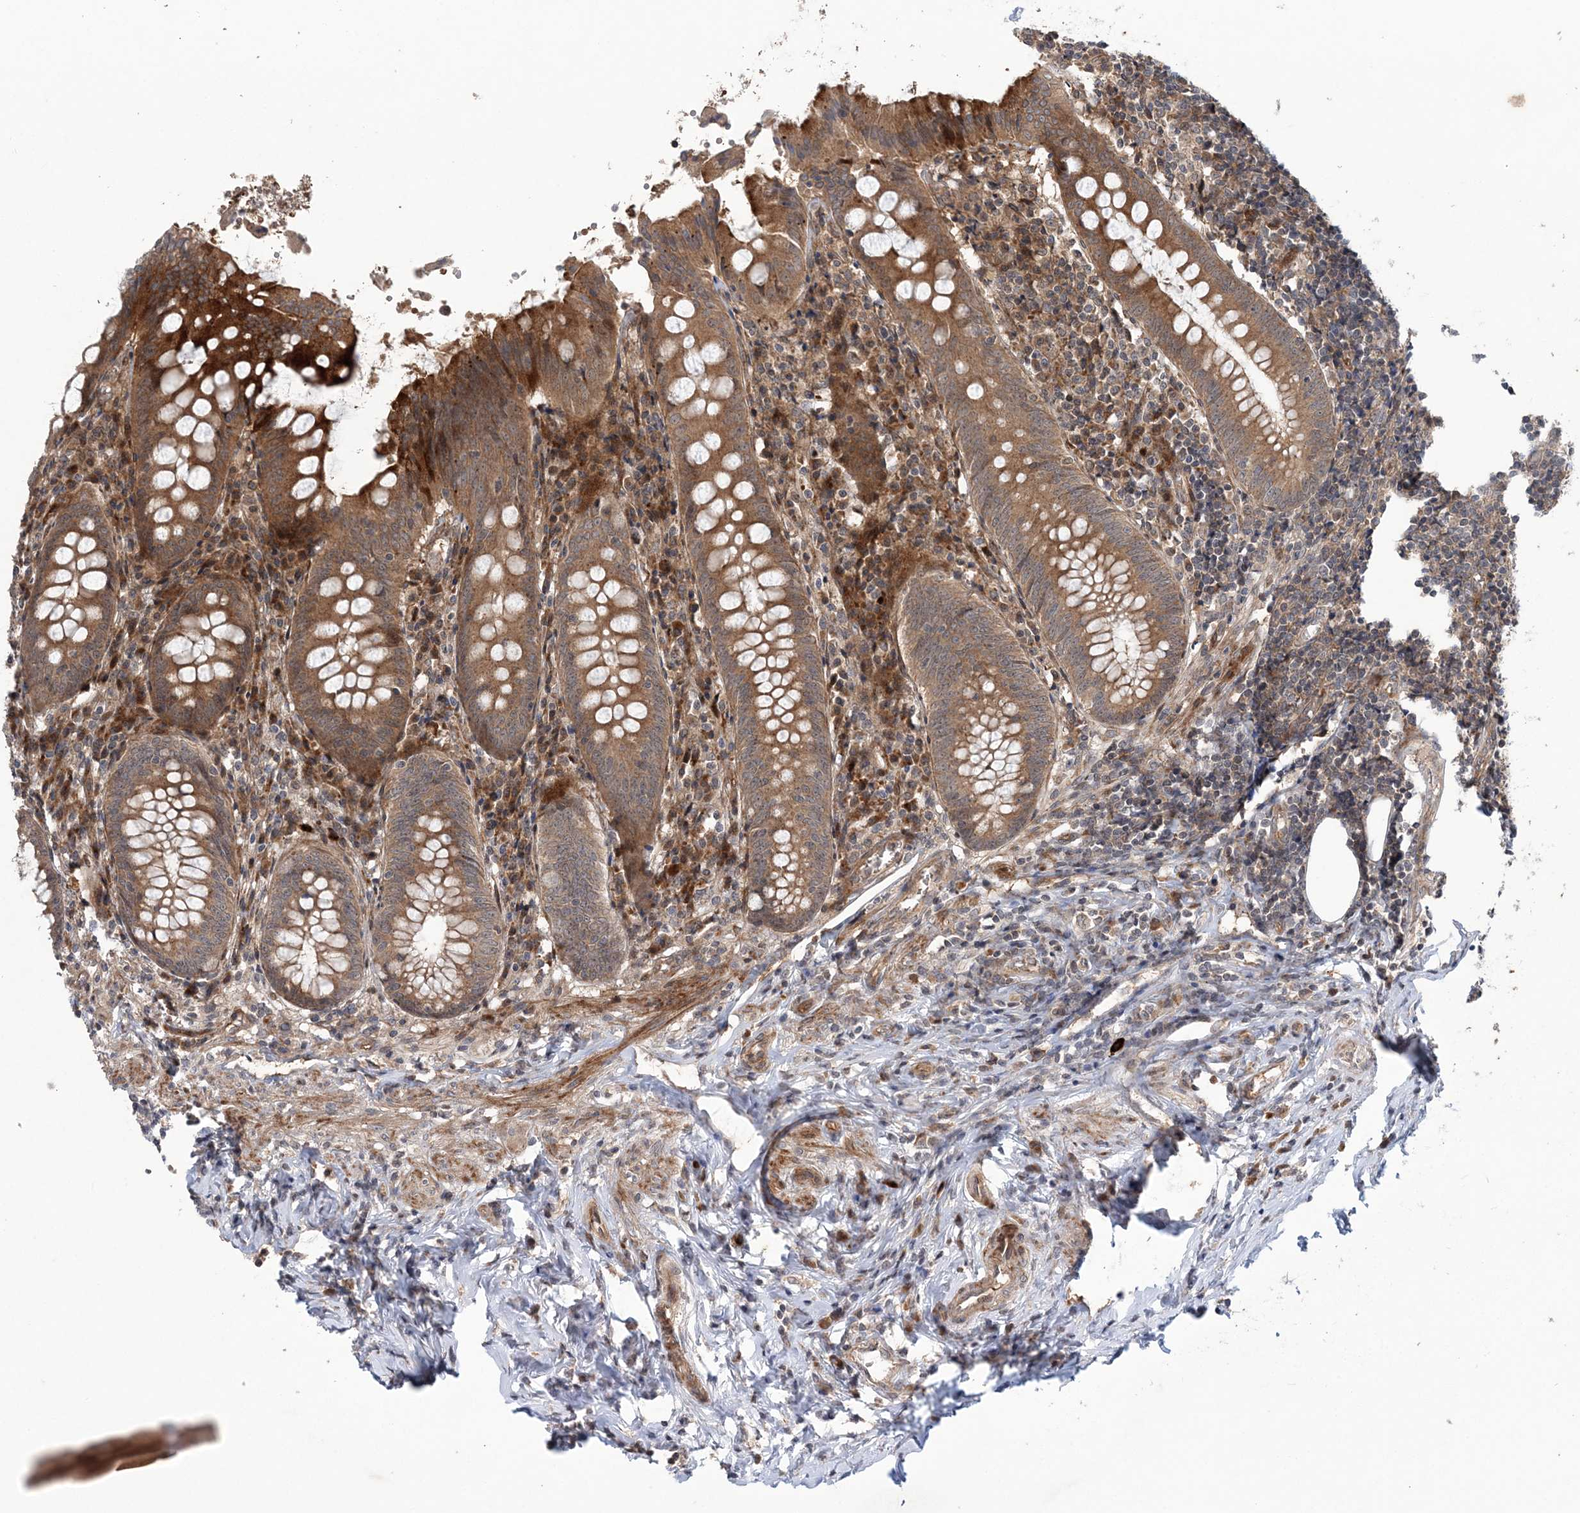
{"staining": {"intensity": "moderate", "quantity": ">75%", "location": "cytoplasmic/membranous"}, "tissue": "appendix", "cell_type": "Glandular cells", "image_type": "normal", "snomed": [{"axis": "morphology", "description": "Normal tissue, NOS"}, {"axis": "topography", "description": "Appendix"}], "caption": "Approximately >75% of glandular cells in normal human appendix reveal moderate cytoplasmic/membranous protein expression as visualized by brown immunohistochemical staining.", "gene": "UBTD2", "patient": {"sex": "female", "age": 54}}